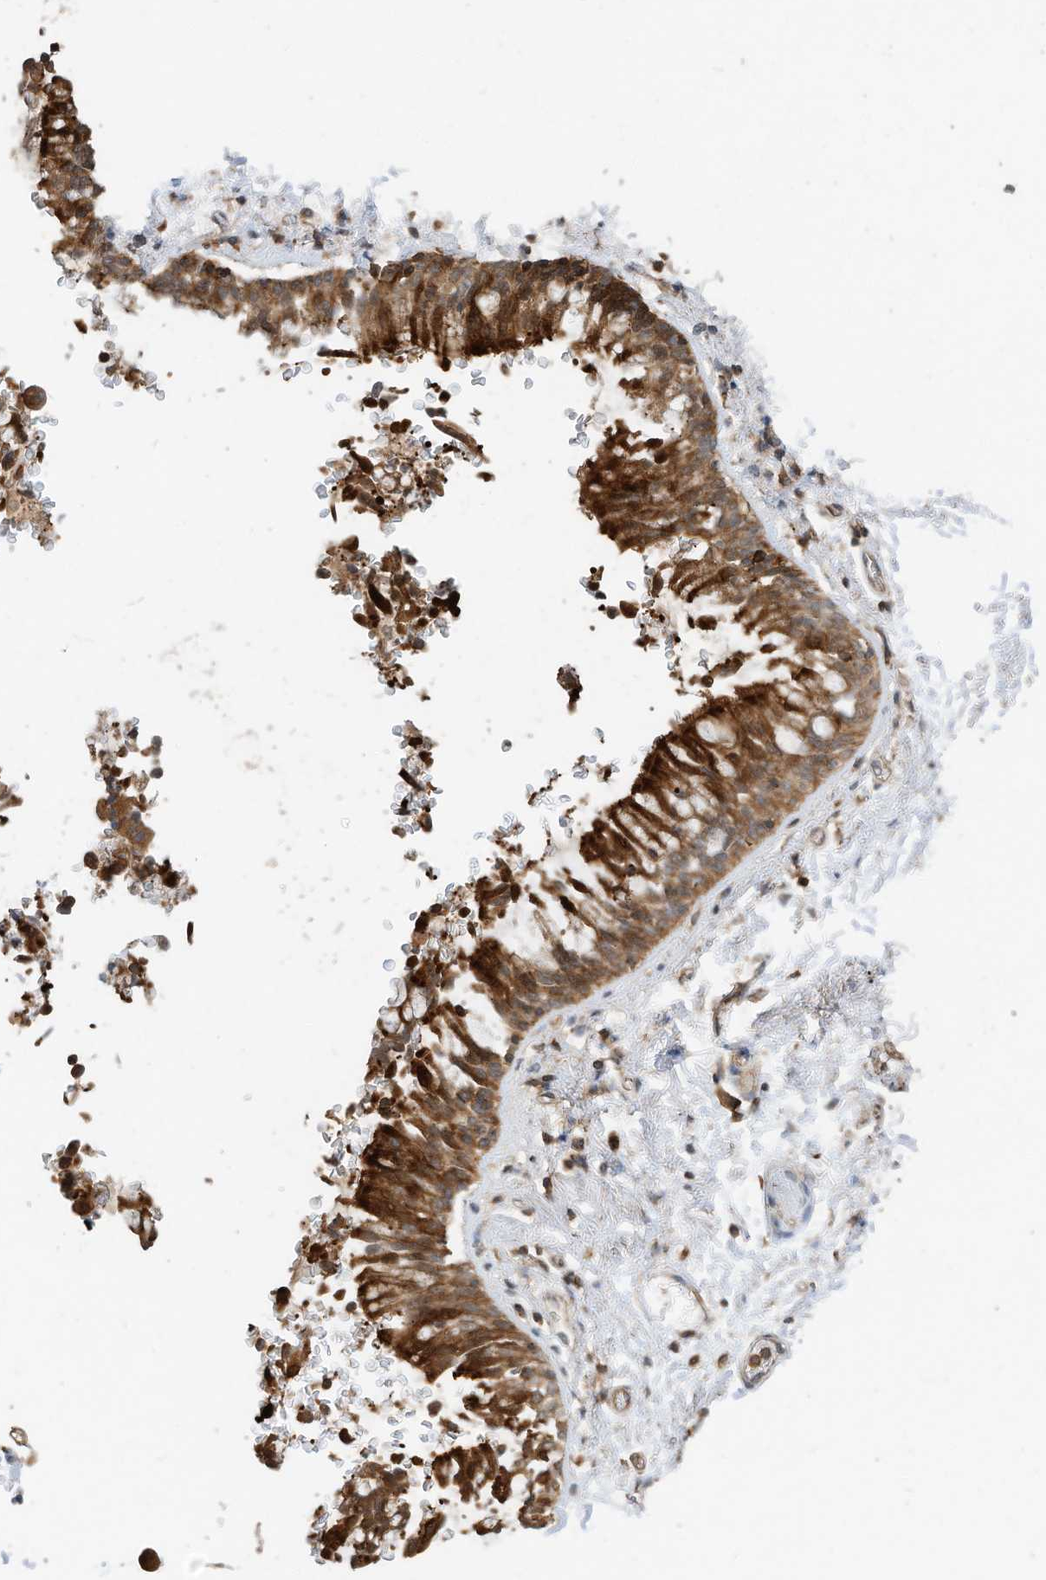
{"staining": {"intensity": "strong", "quantity": ">75%", "location": "cytoplasmic/membranous"}, "tissue": "bronchus", "cell_type": "Respiratory epithelial cells", "image_type": "normal", "snomed": [{"axis": "morphology", "description": "Normal tissue, NOS"}, {"axis": "morphology", "description": "Inflammation, NOS"}, {"axis": "topography", "description": "Cartilage tissue"}, {"axis": "topography", "description": "Bronchus"}, {"axis": "topography", "description": "Lung"}], "caption": "Approximately >75% of respiratory epithelial cells in normal bronchus demonstrate strong cytoplasmic/membranous protein positivity as visualized by brown immunohistochemical staining.", "gene": "CPAMD8", "patient": {"sex": "female", "age": 64}}